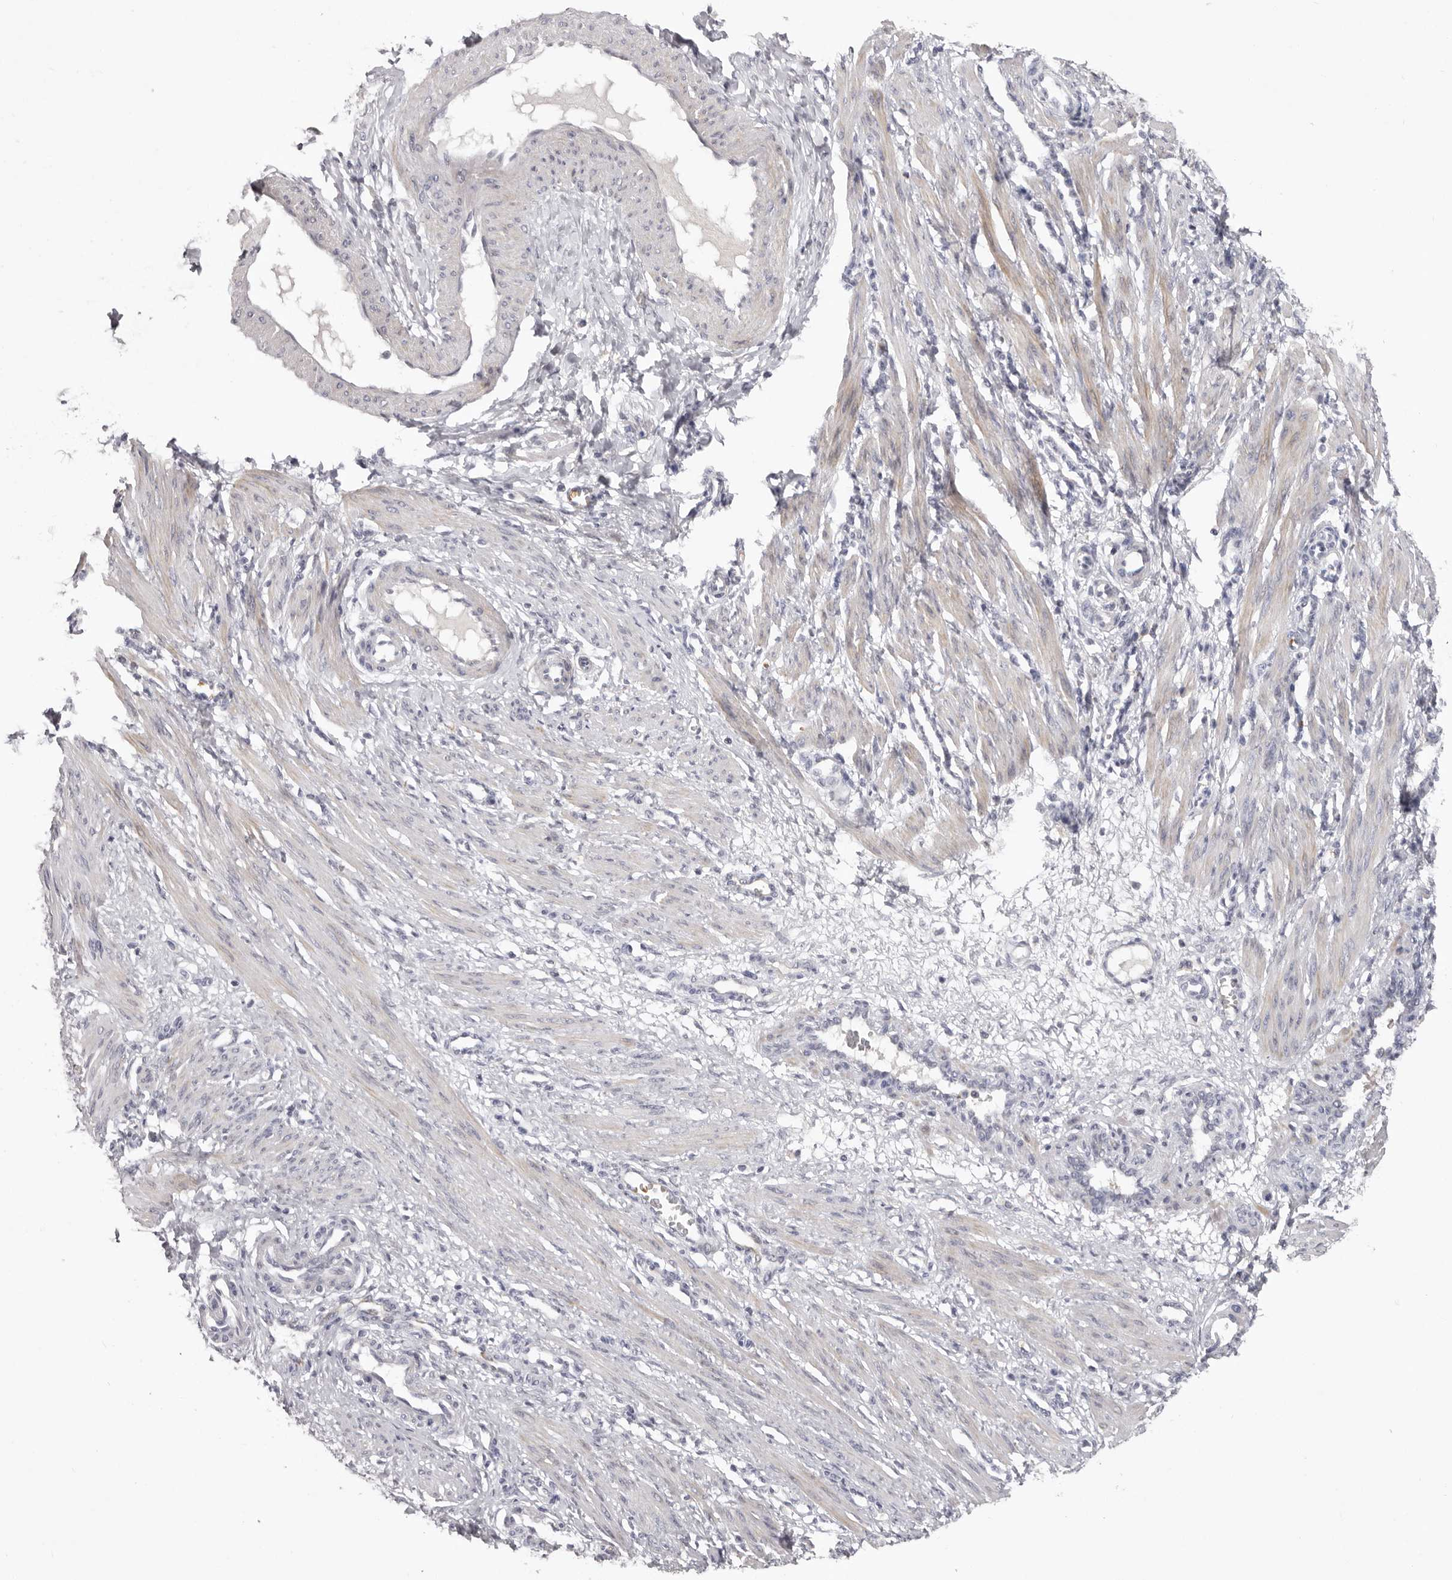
{"staining": {"intensity": "weak", "quantity": ">75%", "location": "cytoplasmic/membranous"}, "tissue": "smooth muscle", "cell_type": "Smooth muscle cells", "image_type": "normal", "snomed": [{"axis": "morphology", "description": "Normal tissue, NOS"}, {"axis": "topography", "description": "Endometrium"}], "caption": "Protein analysis of normal smooth muscle displays weak cytoplasmic/membranous staining in about >75% of smooth muscle cells. (DAB IHC with brightfield microscopy, high magnification).", "gene": "TNR", "patient": {"sex": "female", "age": 33}}